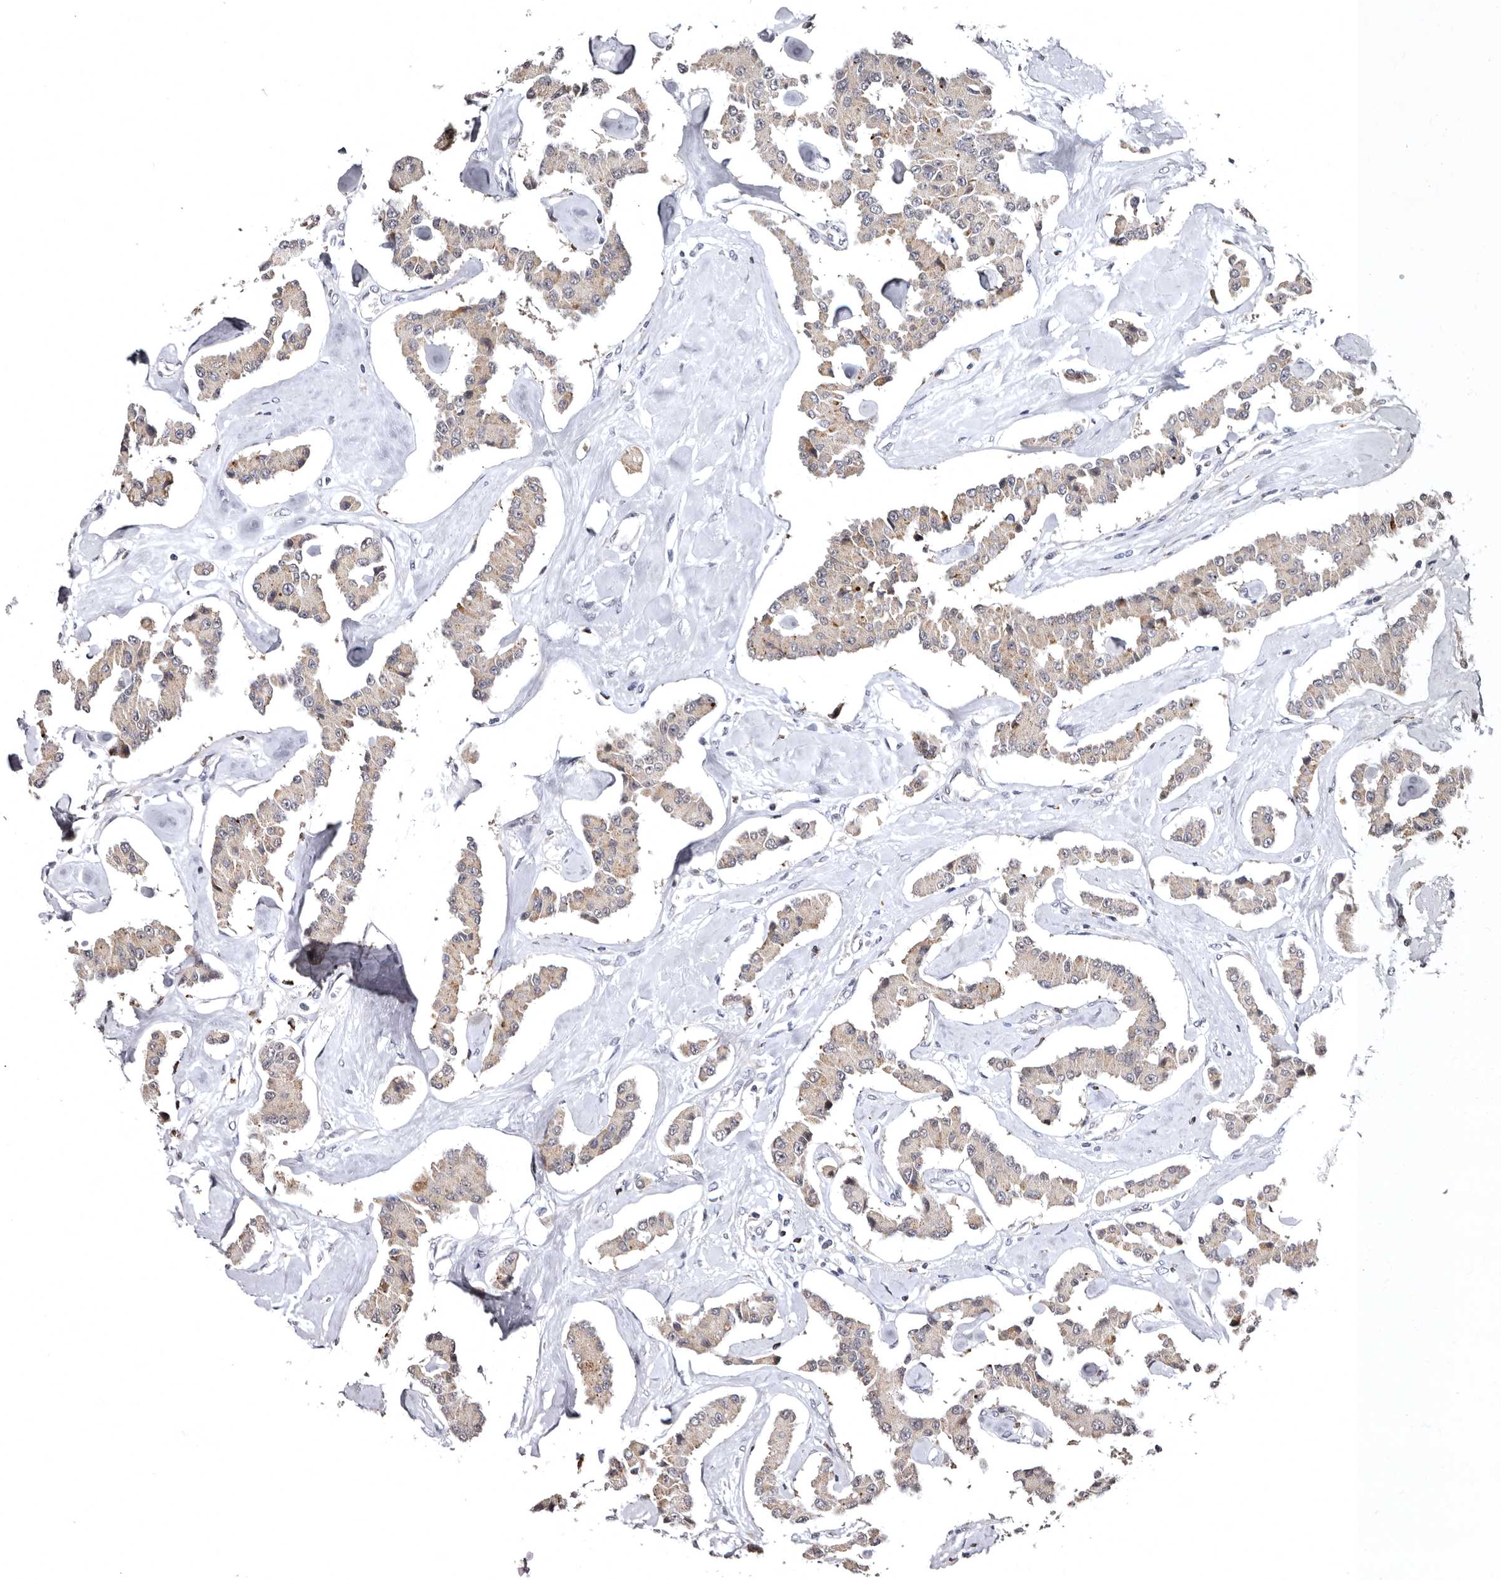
{"staining": {"intensity": "weak", "quantity": "<25%", "location": "cytoplasmic/membranous"}, "tissue": "carcinoid", "cell_type": "Tumor cells", "image_type": "cancer", "snomed": [{"axis": "morphology", "description": "Carcinoid, malignant, NOS"}, {"axis": "topography", "description": "Pancreas"}], "caption": "A histopathology image of human malignant carcinoid is negative for staining in tumor cells.", "gene": "PHF20L1", "patient": {"sex": "male", "age": 41}}